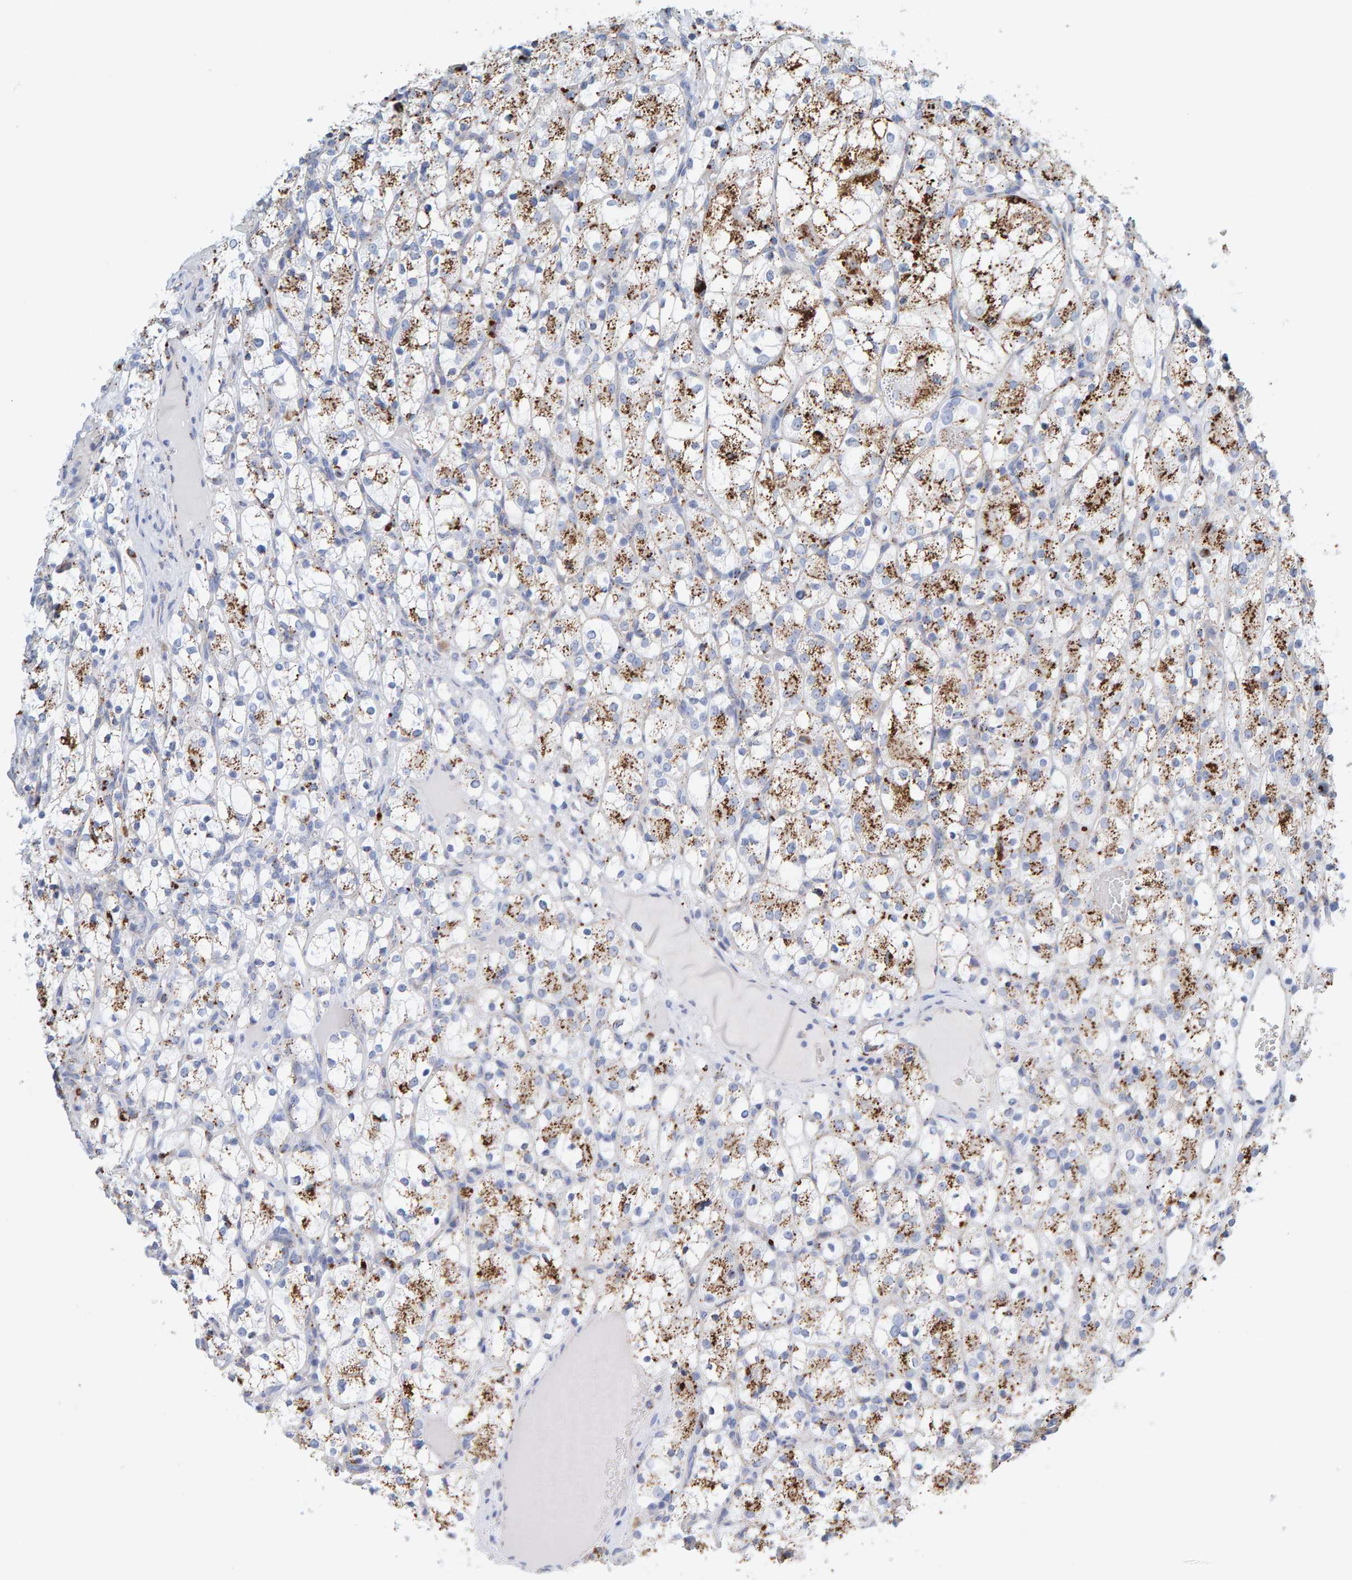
{"staining": {"intensity": "moderate", "quantity": "25%-75%", "location": "cytoplasmic/membranous"}, "tissue": "renal cancer", "cell_type": "Tumor cells", "image_type": "cancer", "snomed": [{"axis": "morphology", "description": "Adenocarcinoma, NOS"}, {"axis": "topography", "description": "Kidney"}], "caption": "A brown stain labels moderate cytoplasmic/membranous positivity of a protein in renal cancer tumor cells.", "gene": "BIN3", "patient": {"sex": "female", "age": 69}}